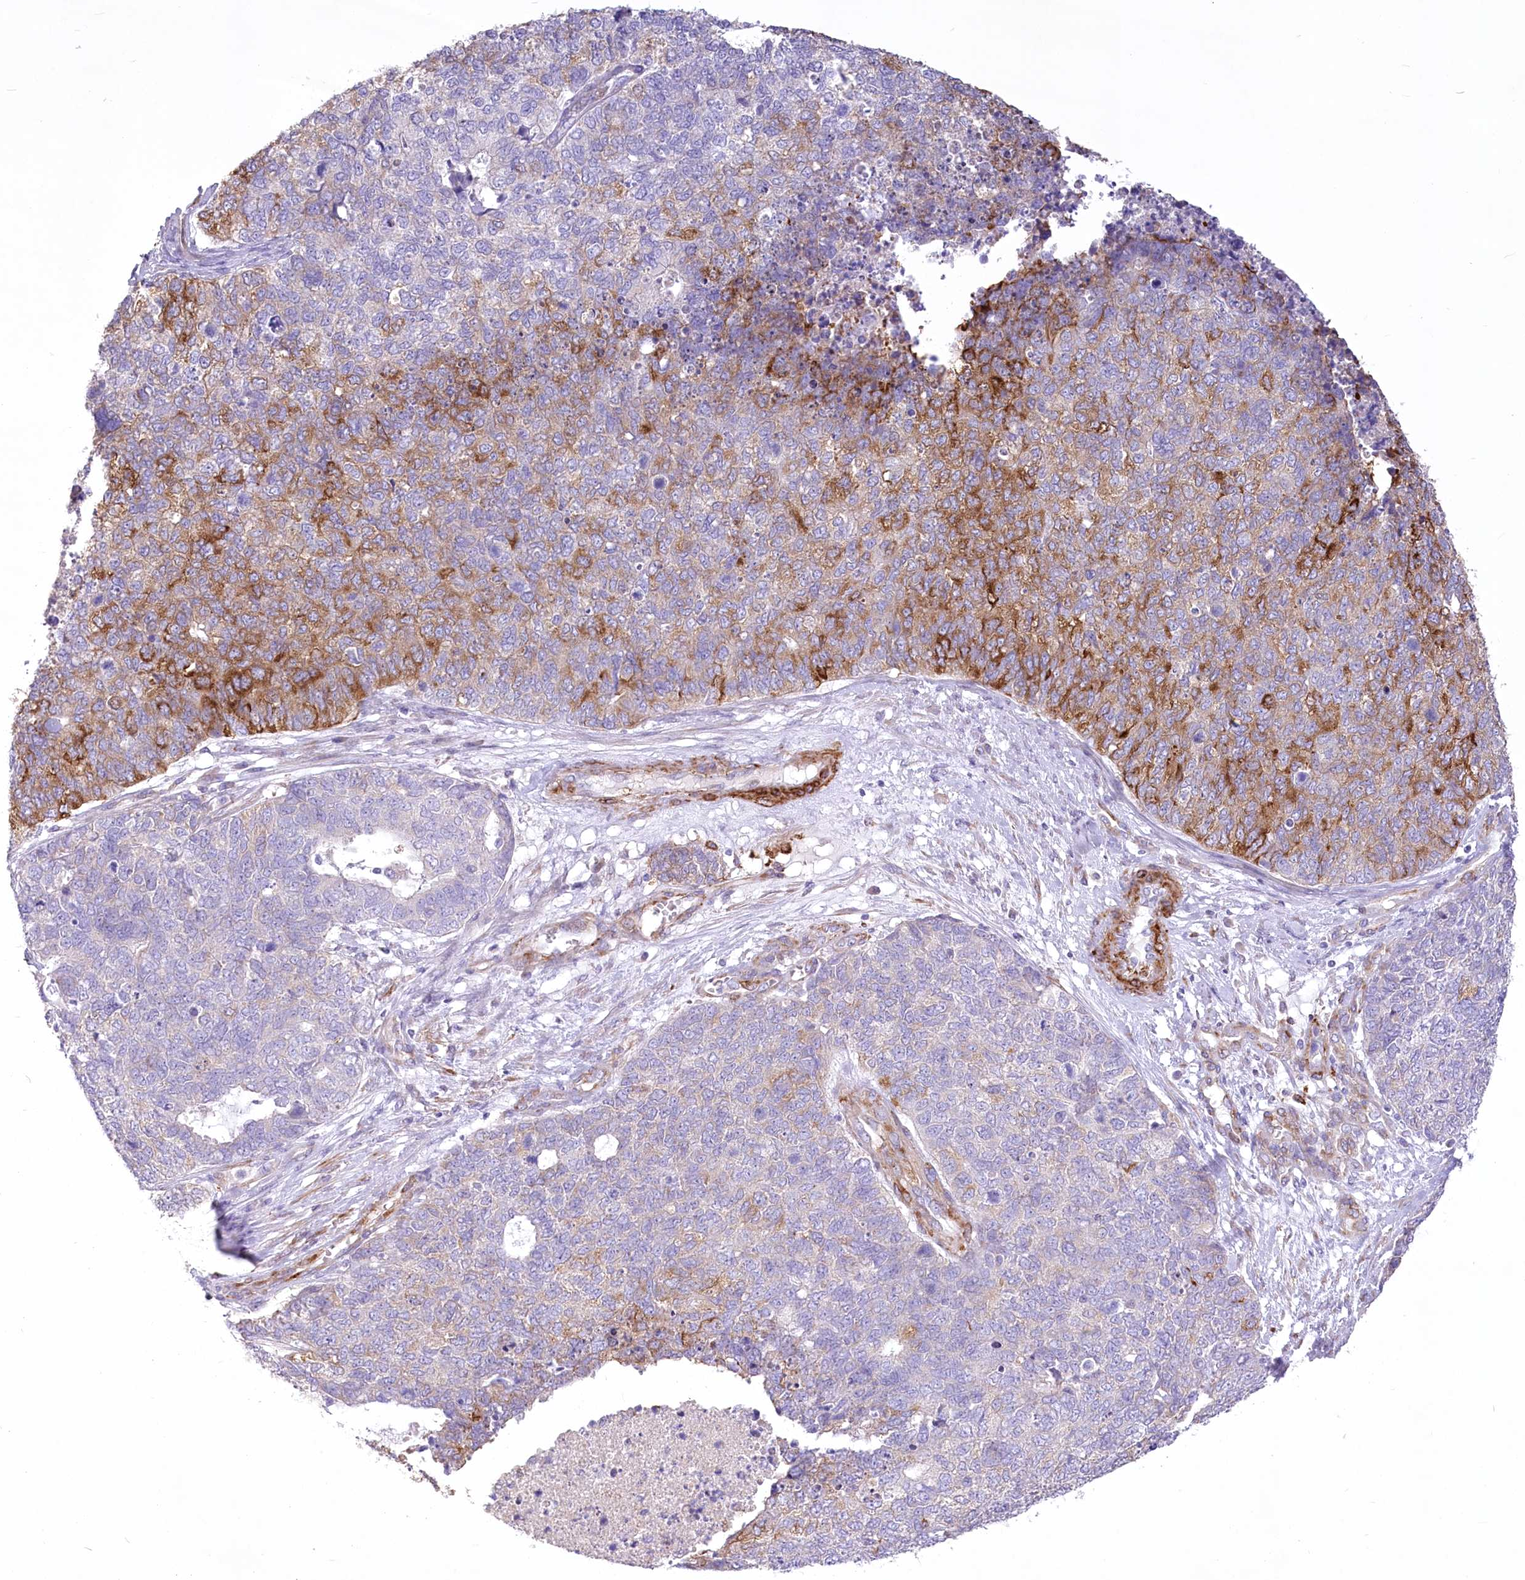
{"staining": {"intensity": "moderate", "quantity": "<25%", "location": "cytoplasmic/membranous"}, "tissue": "cervical cancer", "cell_type": "Tumor cells", "image_type": "cancer", "snomed": [{"axis": "morphology", "description": "Squamous cell carcinoma, NOS"}, {"axis": "topography", "description": "Cervix"}], "caption": "IHC staining of cervical cancer (squamous cell carcinoma), which demonstrates low levels of moderate cytoplasmic/membranous expression in about <25% of tumor cells indicating moderate cytoplasmic/membranous protein positivity. The staining was performed using DAB (brown) for protein detection and nuclei were counterstained in hematoxylin (blue).", "gene": "ANGPTL3", "patient": {"sex": "female", "age": 63}}